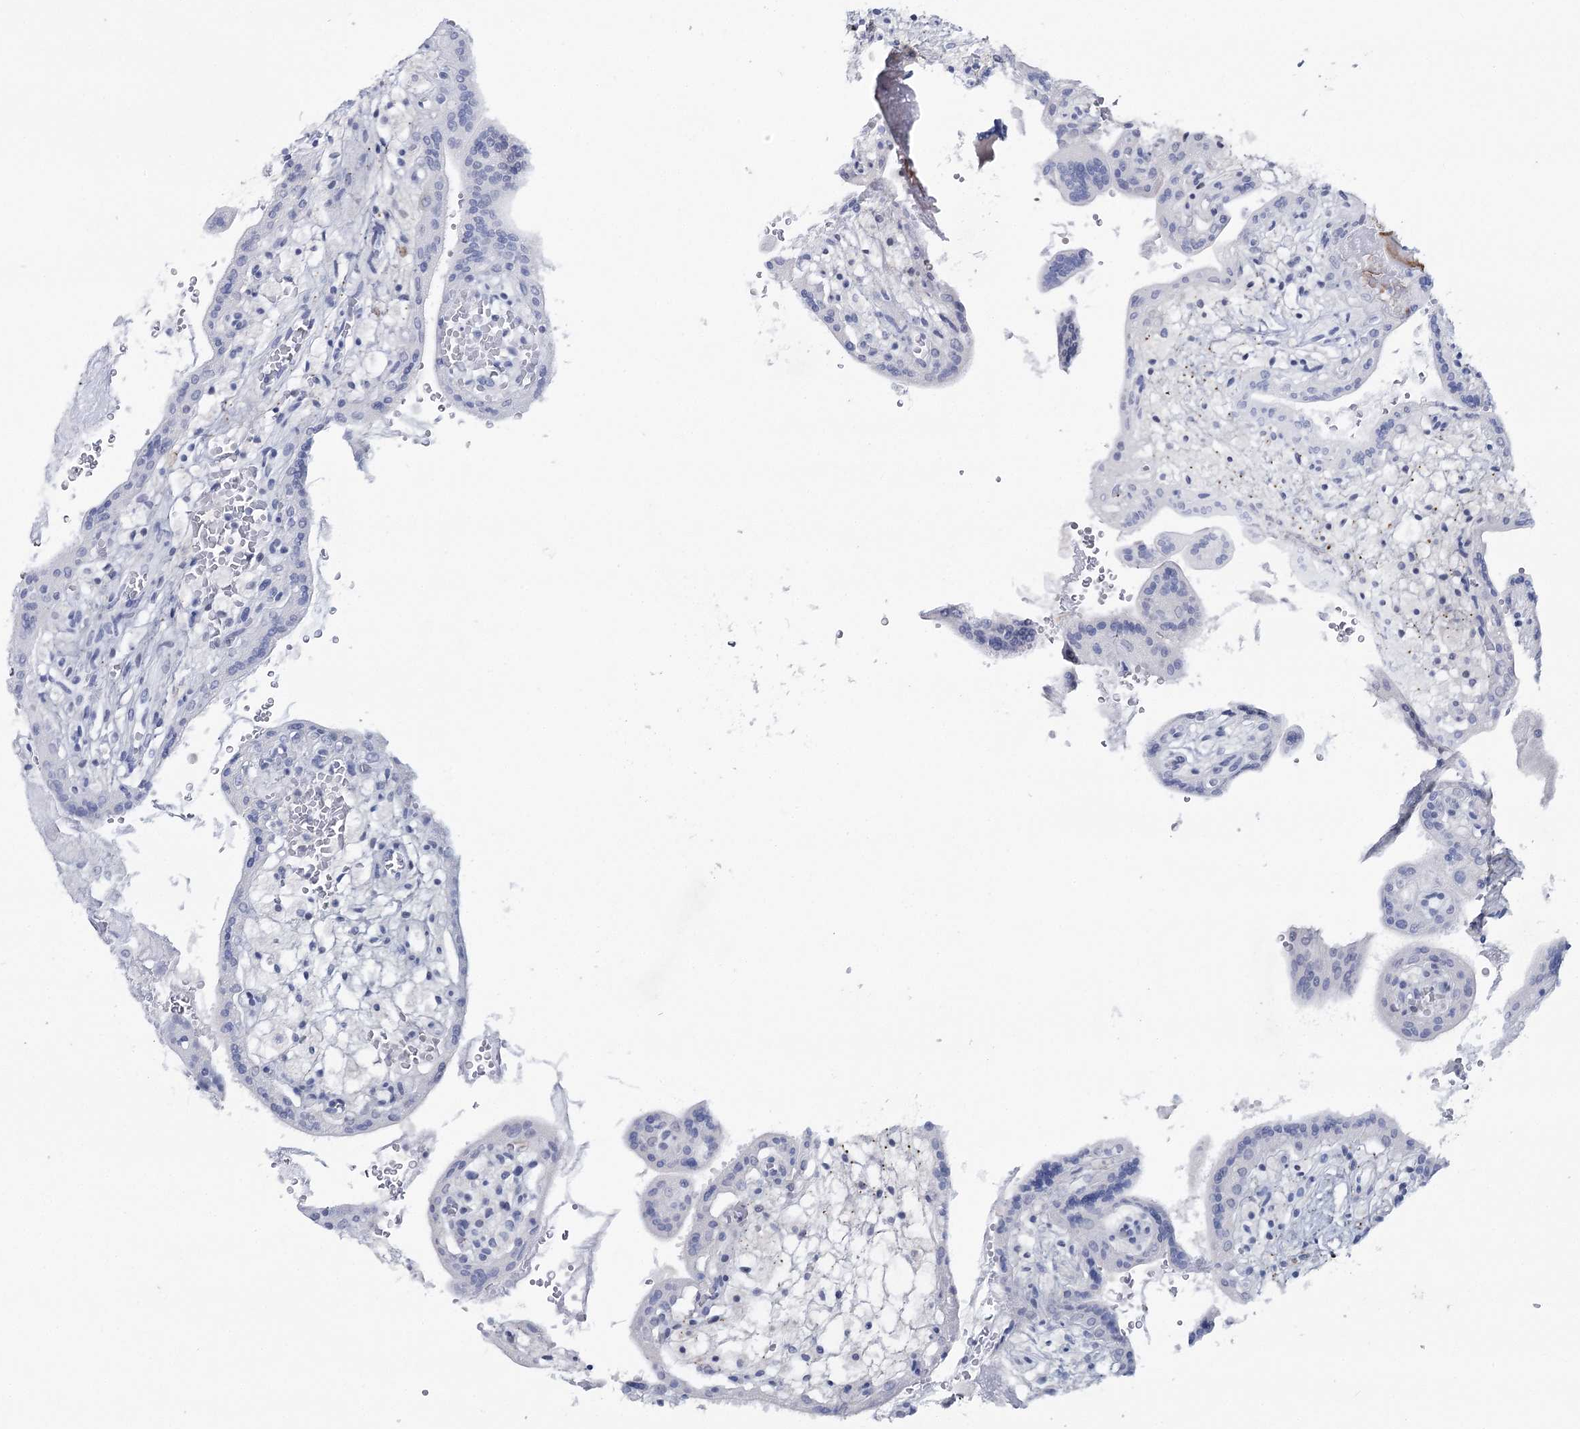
{"staining": {"intensity": "weak", "quantity": "25%-75%", "location": "nuclear"}, "tissue": "placenta", "cell_type": "Trophoblastic cells", "image_type": "normal", "snomed": [{"axis": "morphology", "description": "Normal tissue, NOS"}, {"axis": "topography", "description": "Placenta"}], "caption": "Immunohistochemical staining of benign human placenta demonstrates weak nuclear protein positivity in approximately 25%-75% of trophoblastic cells. (DAB (3,3'-diaminobenzidine) IHC with brightfield microscopy, high magnification).", "gene": "ZC3H8", "patient": {"sex": "female", "age": 37}}